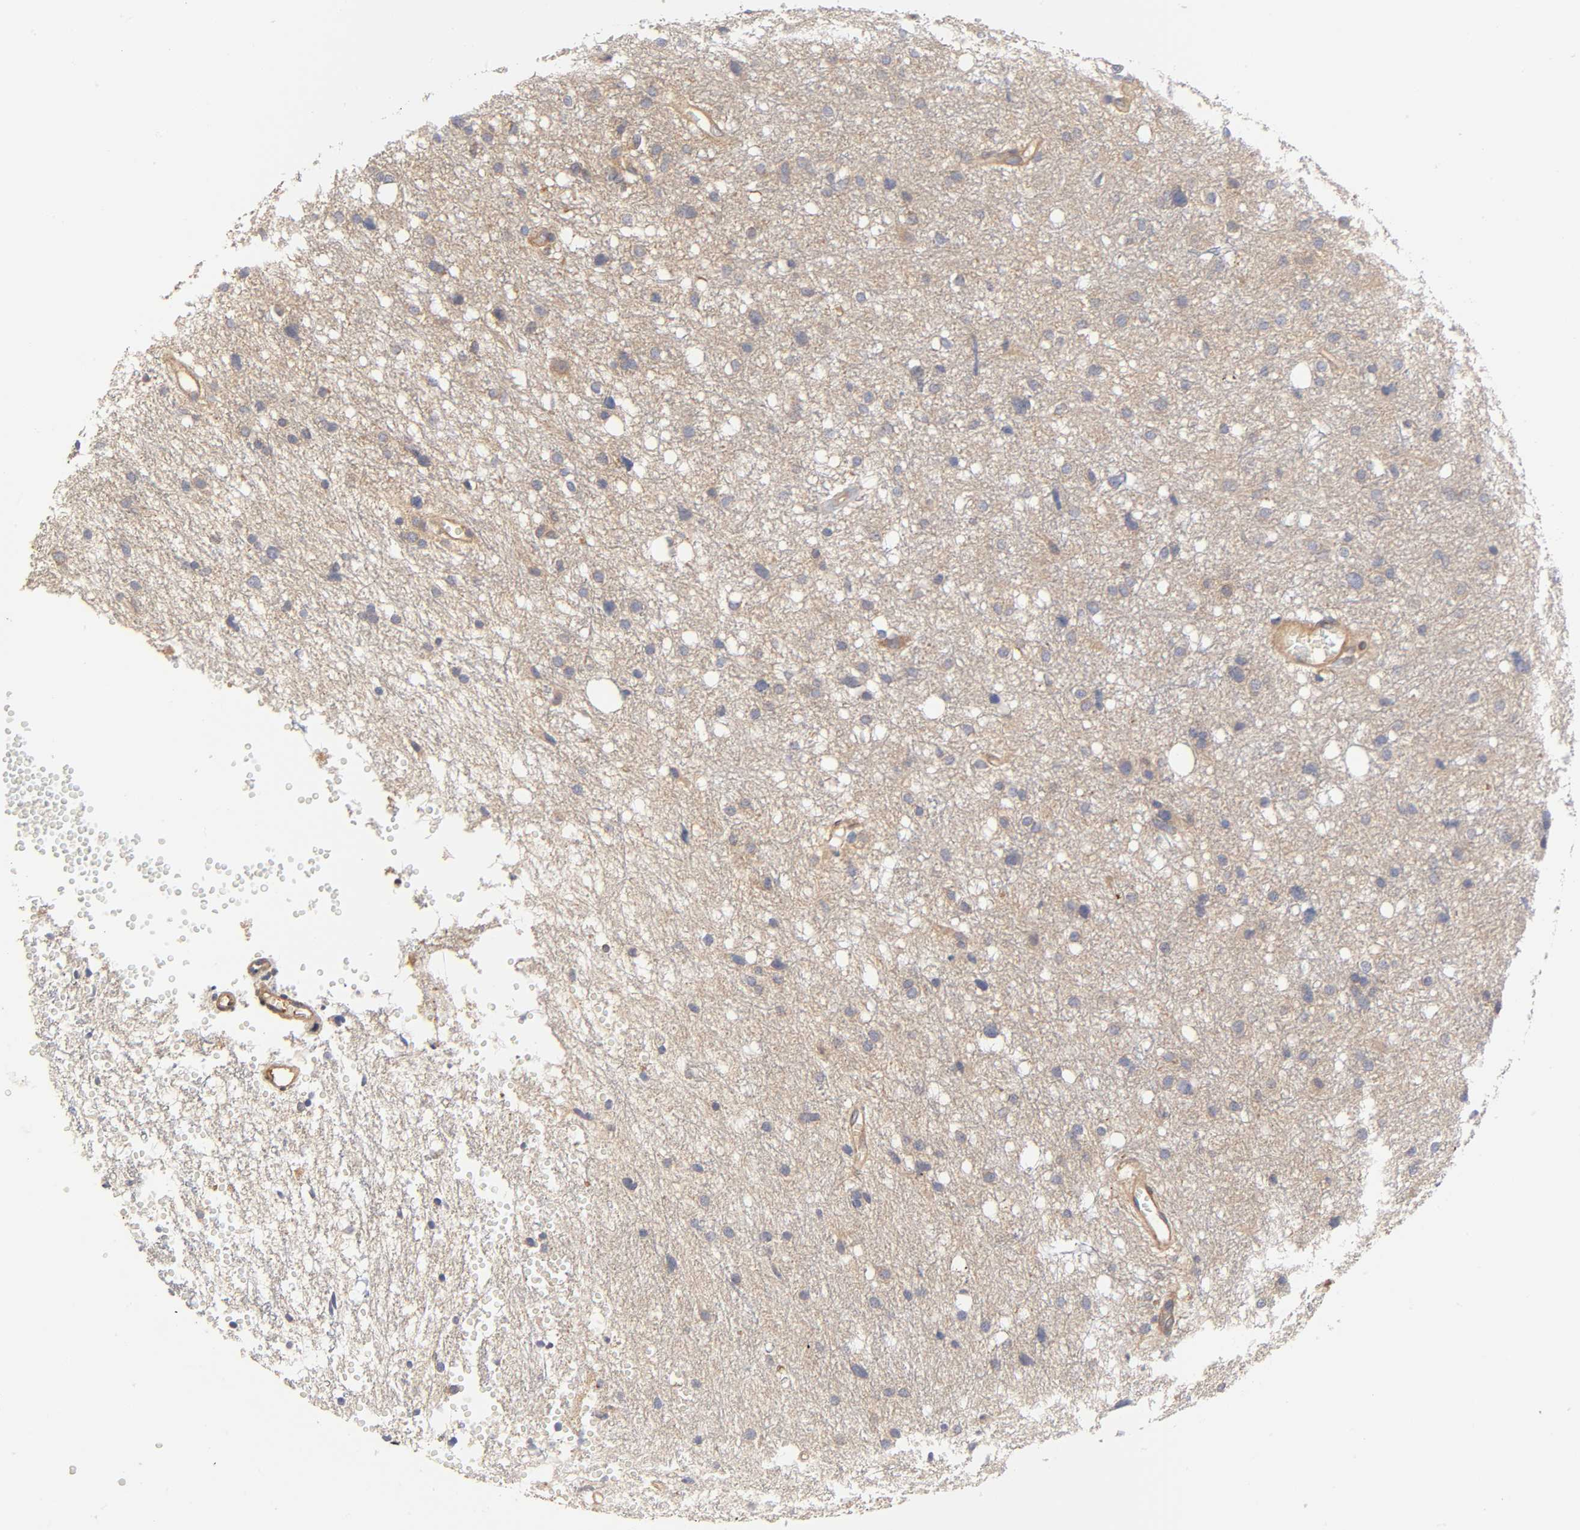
{"staining": {"intensity": "weak", "quantity": ">75%", "location": "cytoplasmic/membranous"}, "tissue": "glioma", "cell_type": "Tumor cells", "image_type": "cancer", "snomed": [{"axis": "morphology", "description": "Glioma, malignant, High grade"}, {"axis": "topography", "description": "Brain"}], "caption": "High-grade glioma (malignant) stained with immunohistochemistry (IHC) shows weak cytoplasmic/membranous staining in approximately >75% of tumor cells.", "gene": "STRN3", "patient": {"sex": "female", "age": 59}}